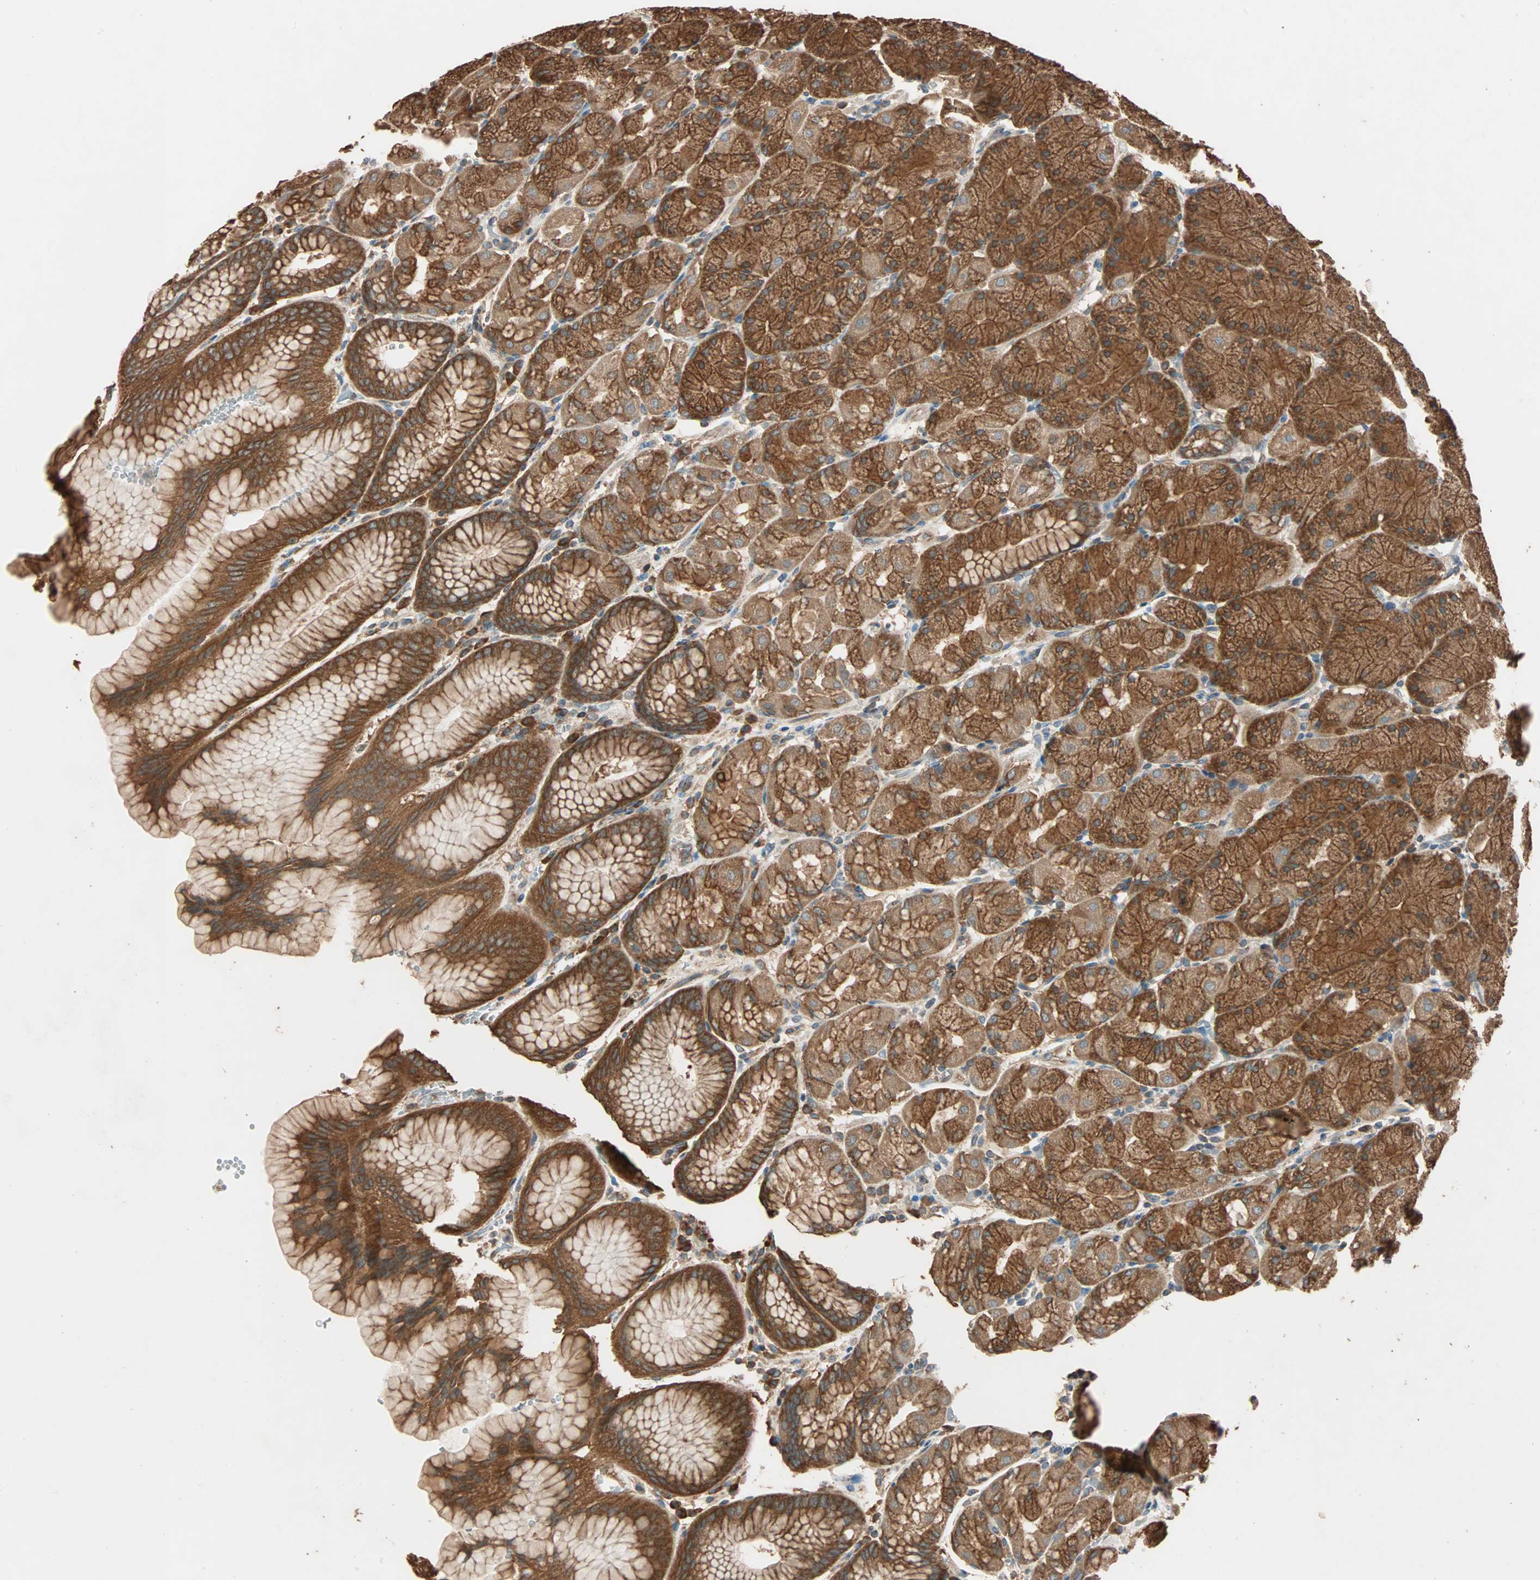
{"staining": {"intensity": "strong", "quantity": ">75%", "location": "cytoplasmic/membranous"}, "tissue": "stomach", "cell_type": "Glandular cells", "image_type": "normal", "snomed": [{"axis": "morphology", "description": "Normal tissue, NOS"}, {"axis": "topography", "description": "Stomach, upper"}, {"axis": "topography", "description": "Stomach"}], "caption": "About >75% of glandular cells in normal human stomach demonstrate strong cytoplasmic/membranous protein staining as visualized by brown immunohistochemical staining.", "gene": "EIF4G2", "patient": {"sex": "male", "age": 76}}